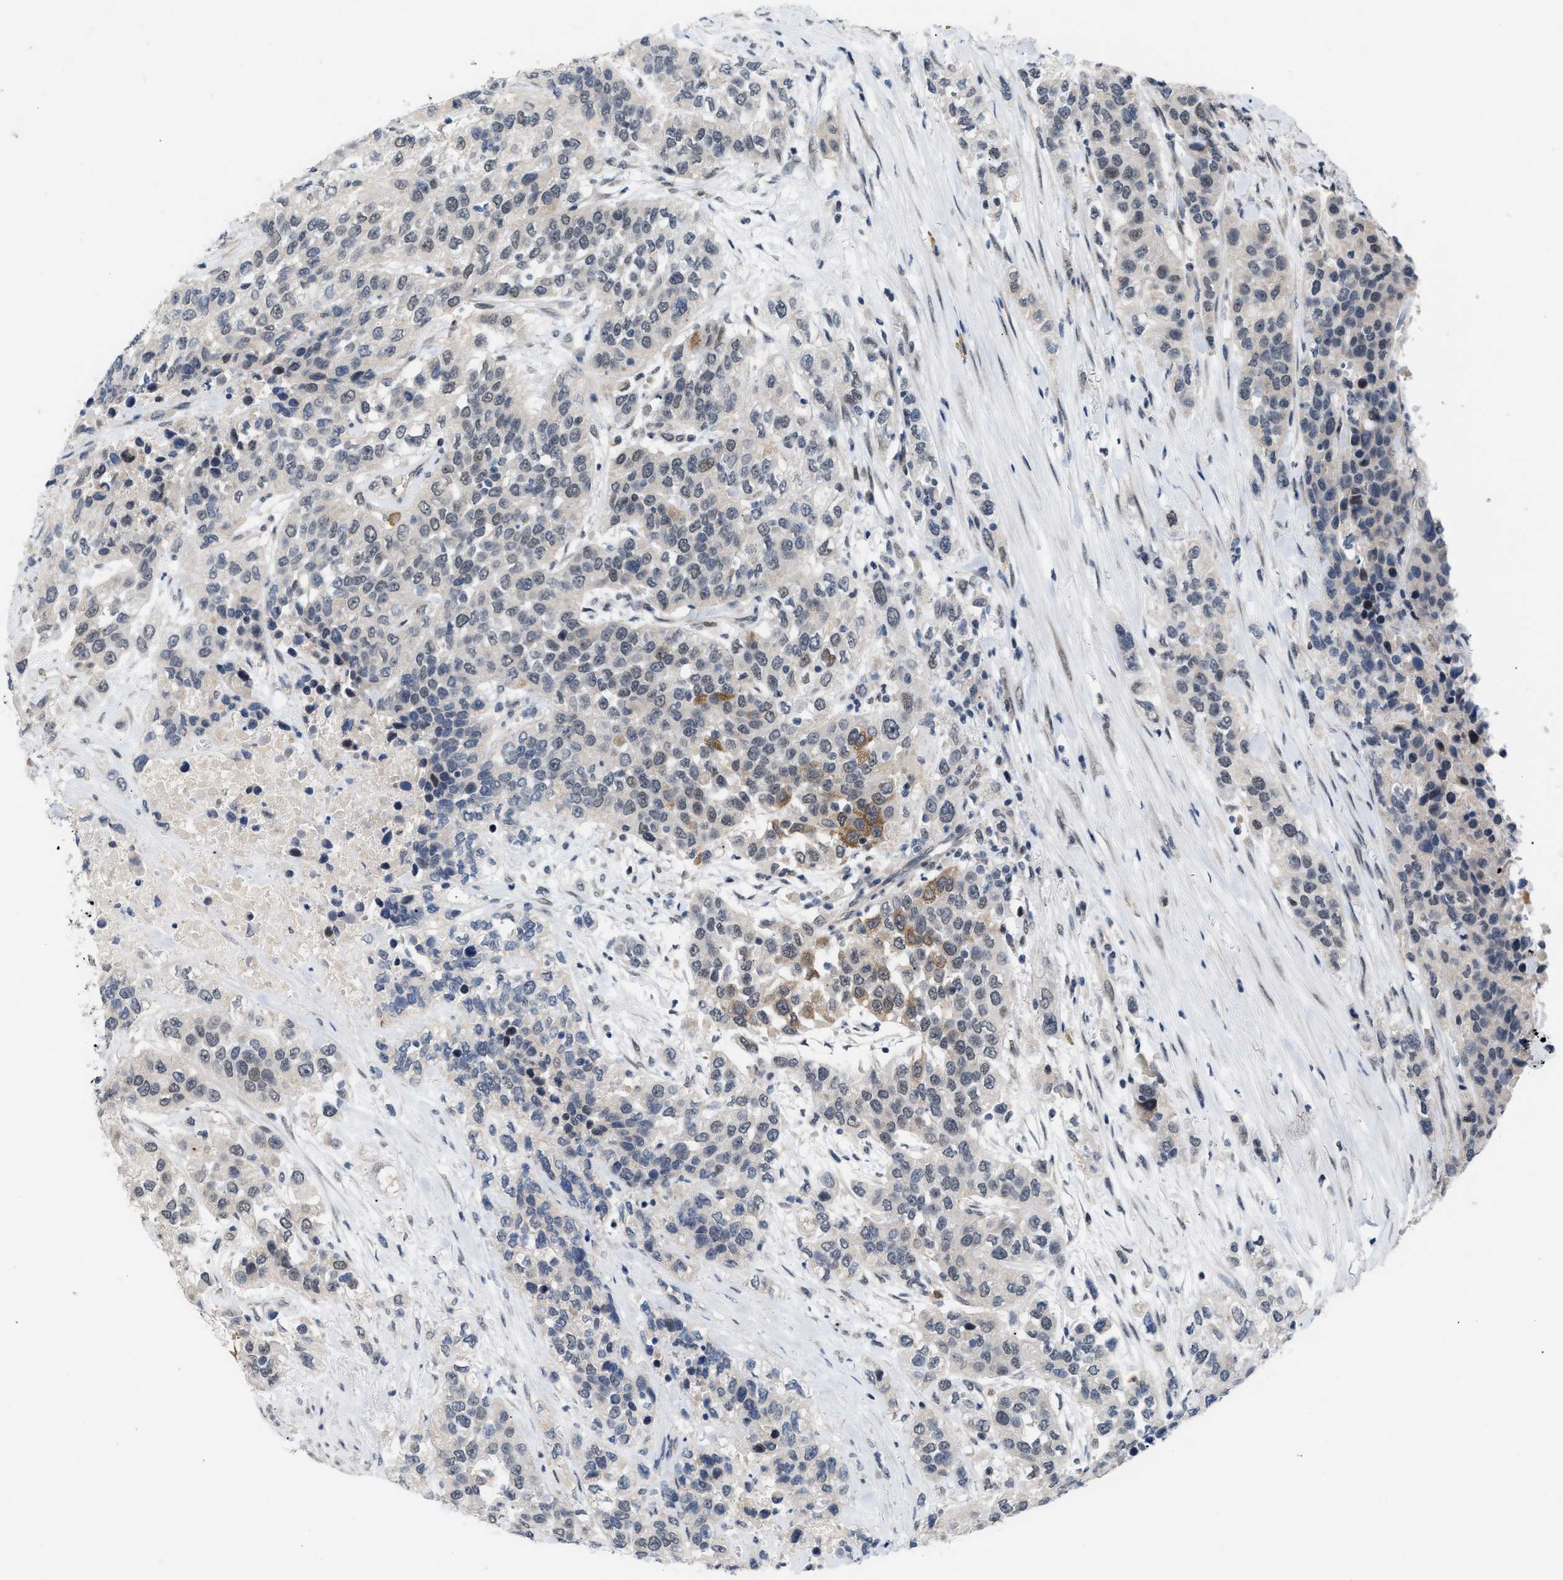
{"staining": {"intensity": "moderate", "quantity": "<25%", "location": "cytoplasmic/membranous"}, "tissue": "urothelial cancer", "cell_type": "Tumor cells", "image_type": "cancer", "snomed": [{"axis": "morphology", "description": "Urothelial carcinoma, High grade"}, {"axis": "topography", "description": "Urinary bladder"}], "caption": "An immunohistochemistry (IHC) micrograph of tumor tissue is shown. Protein staining in brown labels moderate cytoplasmic/membranous positivity in urothelial cancer within tumor cells.", "gene": "TXNRD3", "patient": {"sex": "female", "age": 80}}